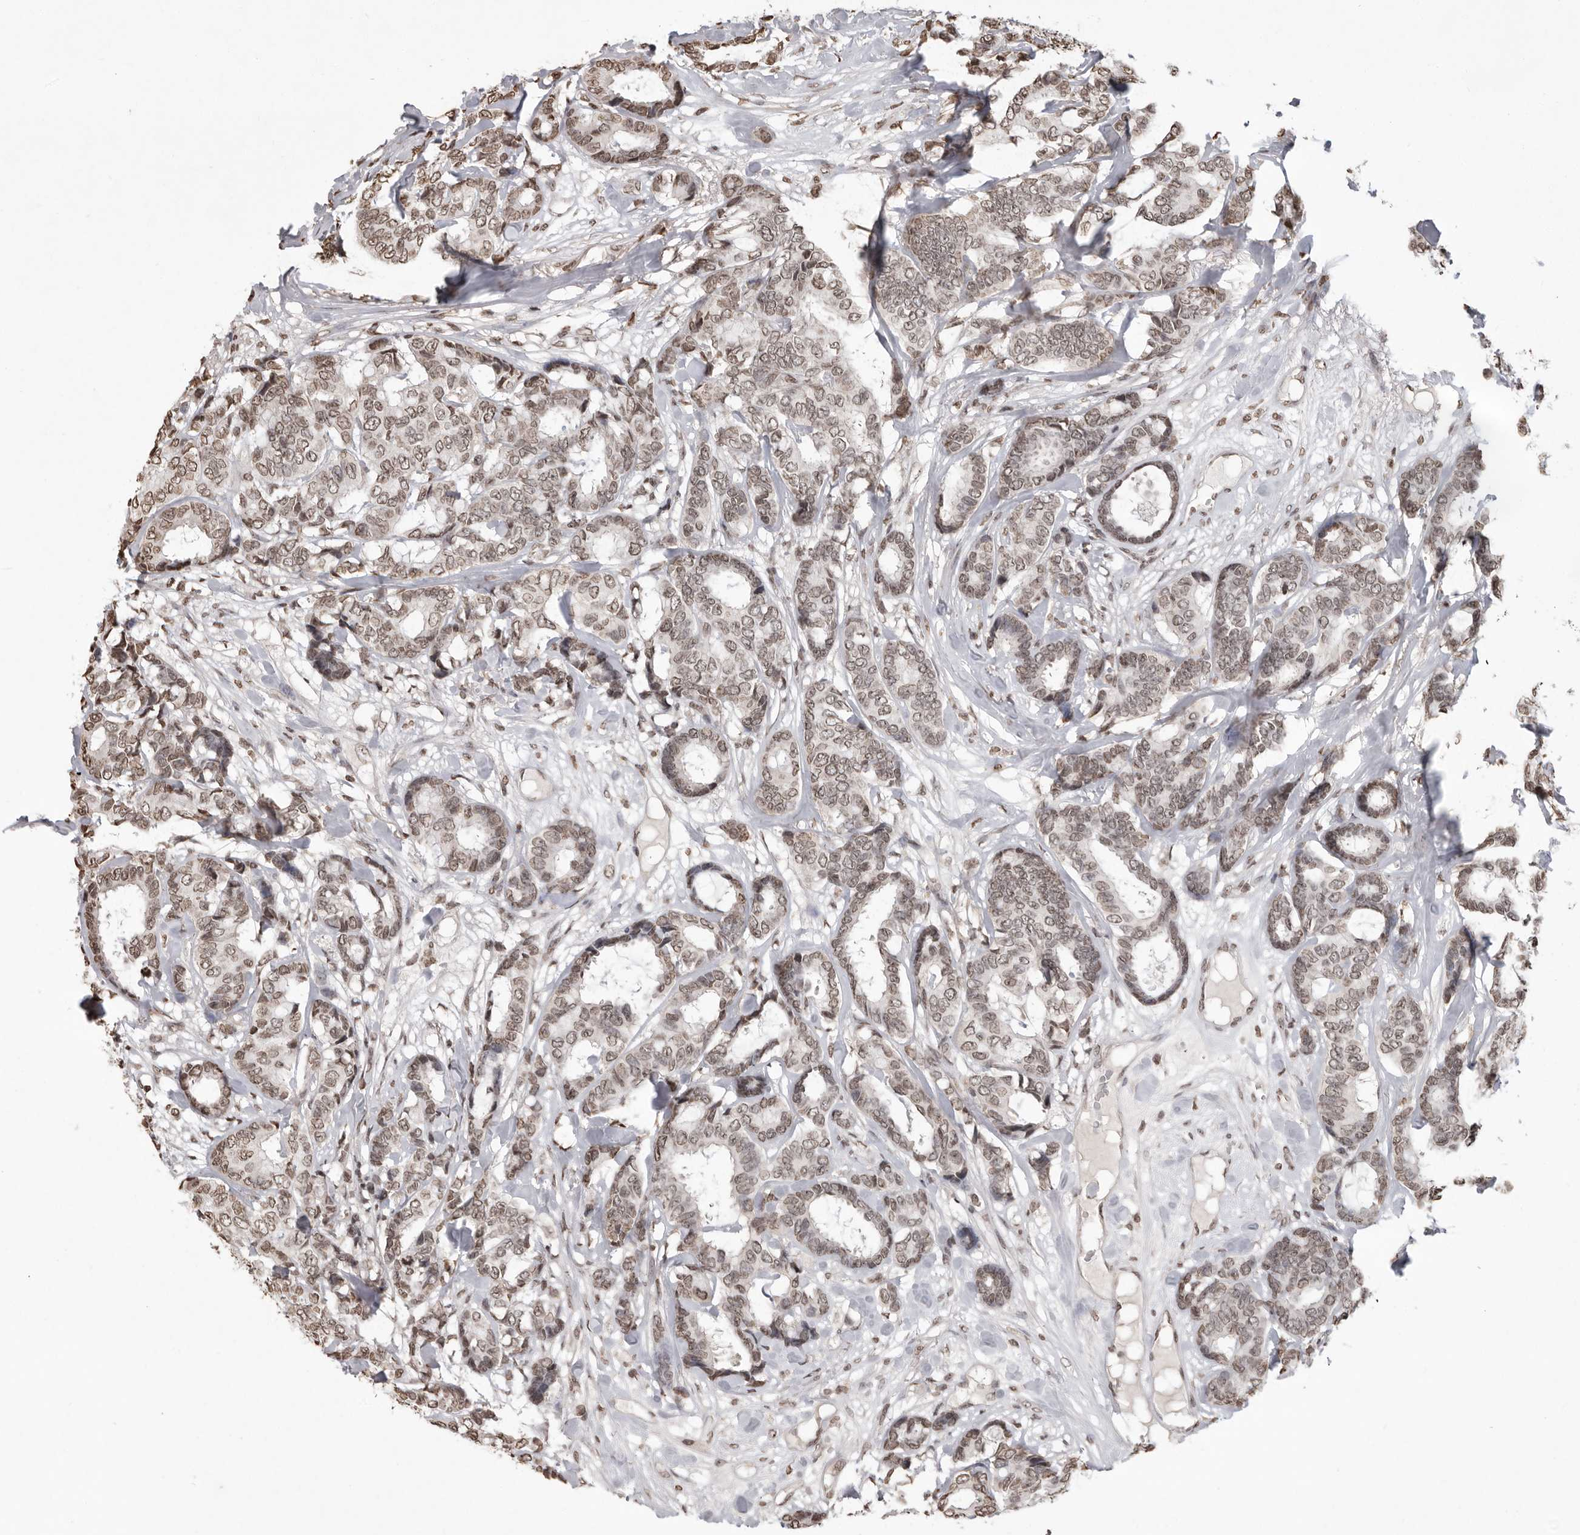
{"staining": {"intensity": "weak", "quantity": ">75%", "location": "nuclear"}, "tissue": "breast cancer", "cell_type": "Tumor cells", "image_type": "cancer", "snomed": [{"axis": "morphology", "description": "Duct carcinoma"}, {"axis": "topography", "description": "Breast"}], "caption": "Human breast intraductal carcinoma stained with a protein marker reveals weak staining in tumor cells.", "gene": "WDR45", "patient": {"sex": "female", "age": 87}}